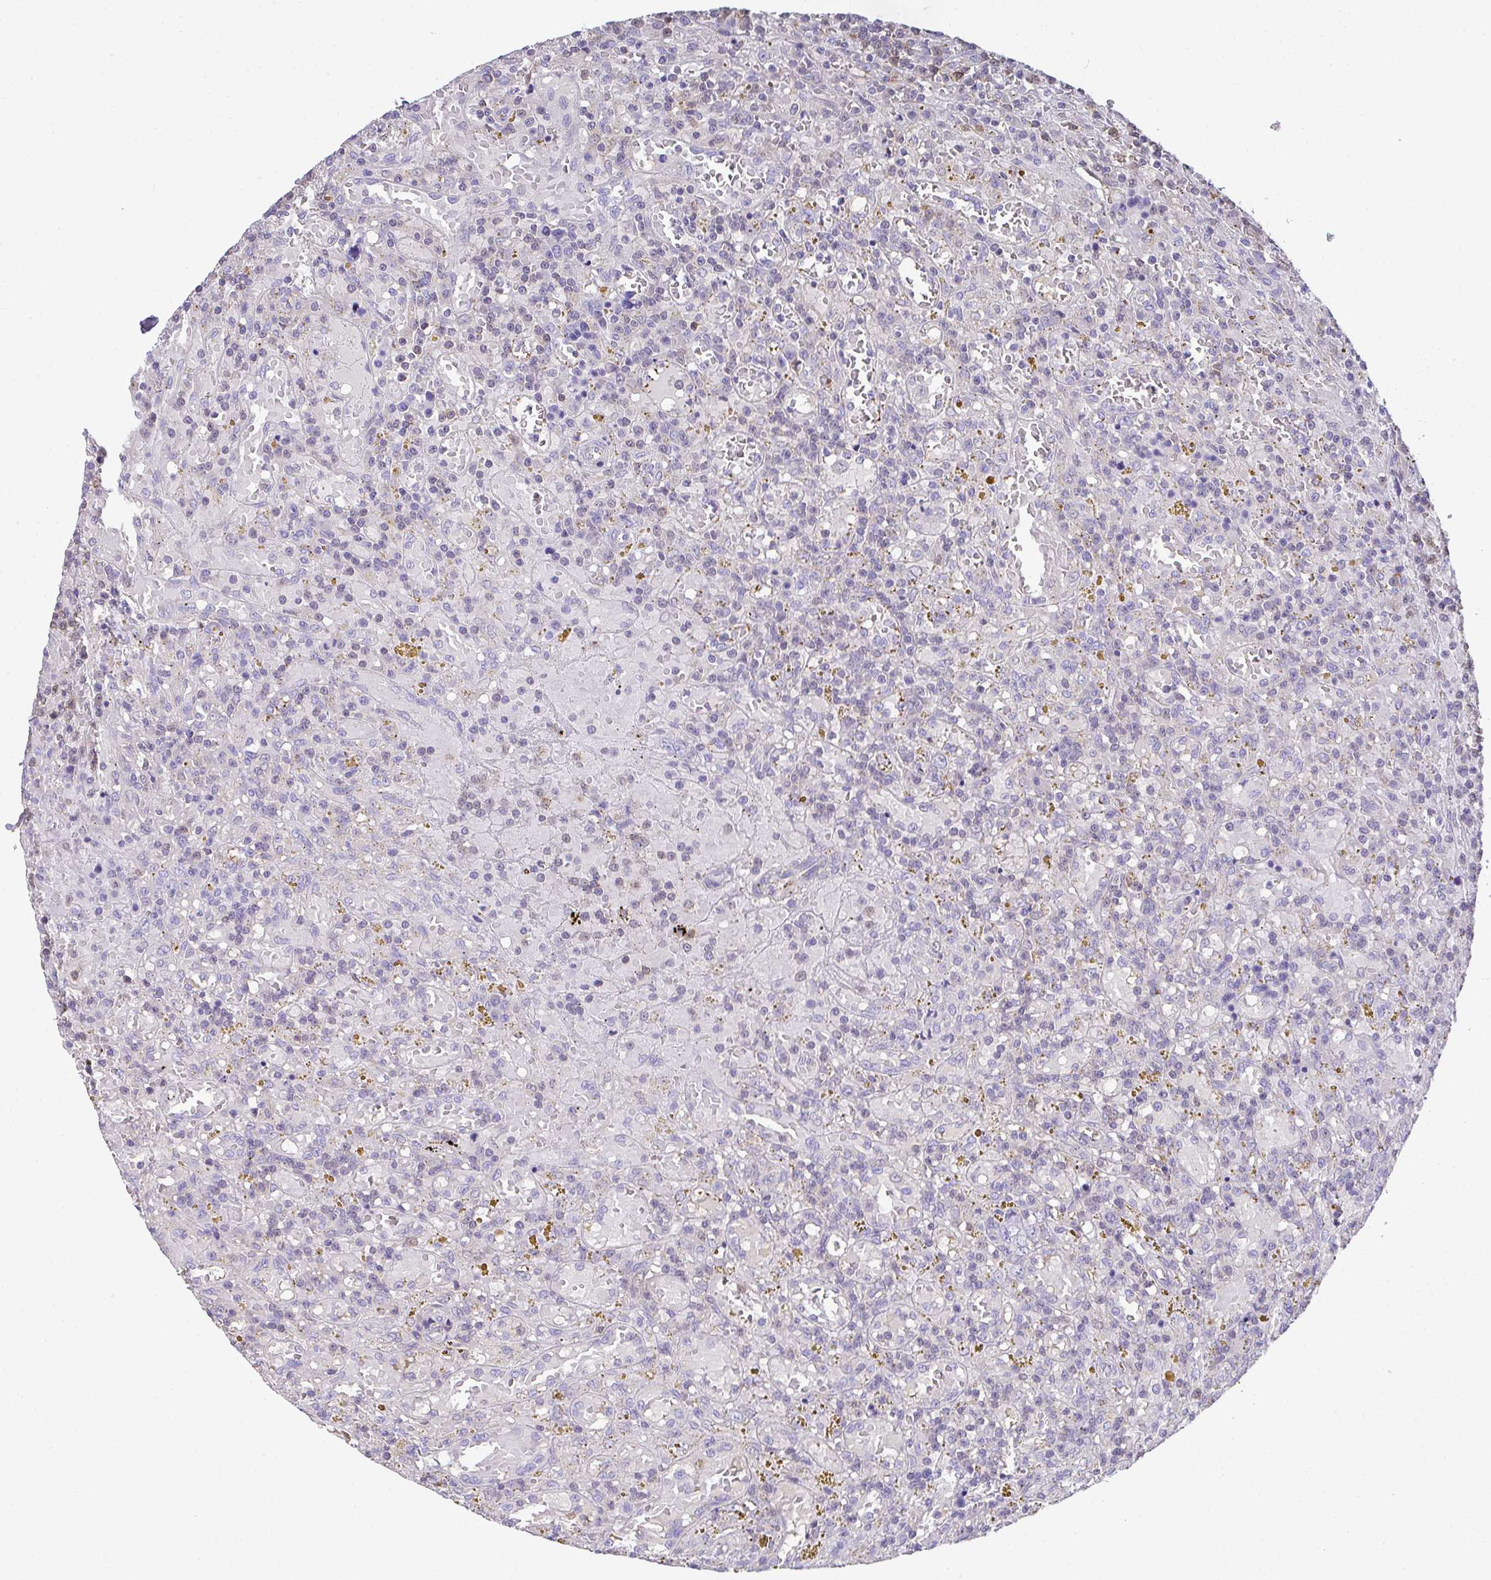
{"staining": {"intensity": "negative", "quantity": "none", "location": "none"}, "tissue": "lymphoma", "cell_type": "Tumor cells", "image_type": "cancer", "snomed": [{"axis": "morphology", "description": "Malignant lymphoma, non-Hodgkin's type, Low grade"}, {"axis": "topography", "description": "Spleen"}], "caption": "This is a photomicrograph of IHC staining of lymphoma, which shows no expression in tumor cells.", "gene": "TNFAIP8", "patient": {"sex": "female", "age": 65}}